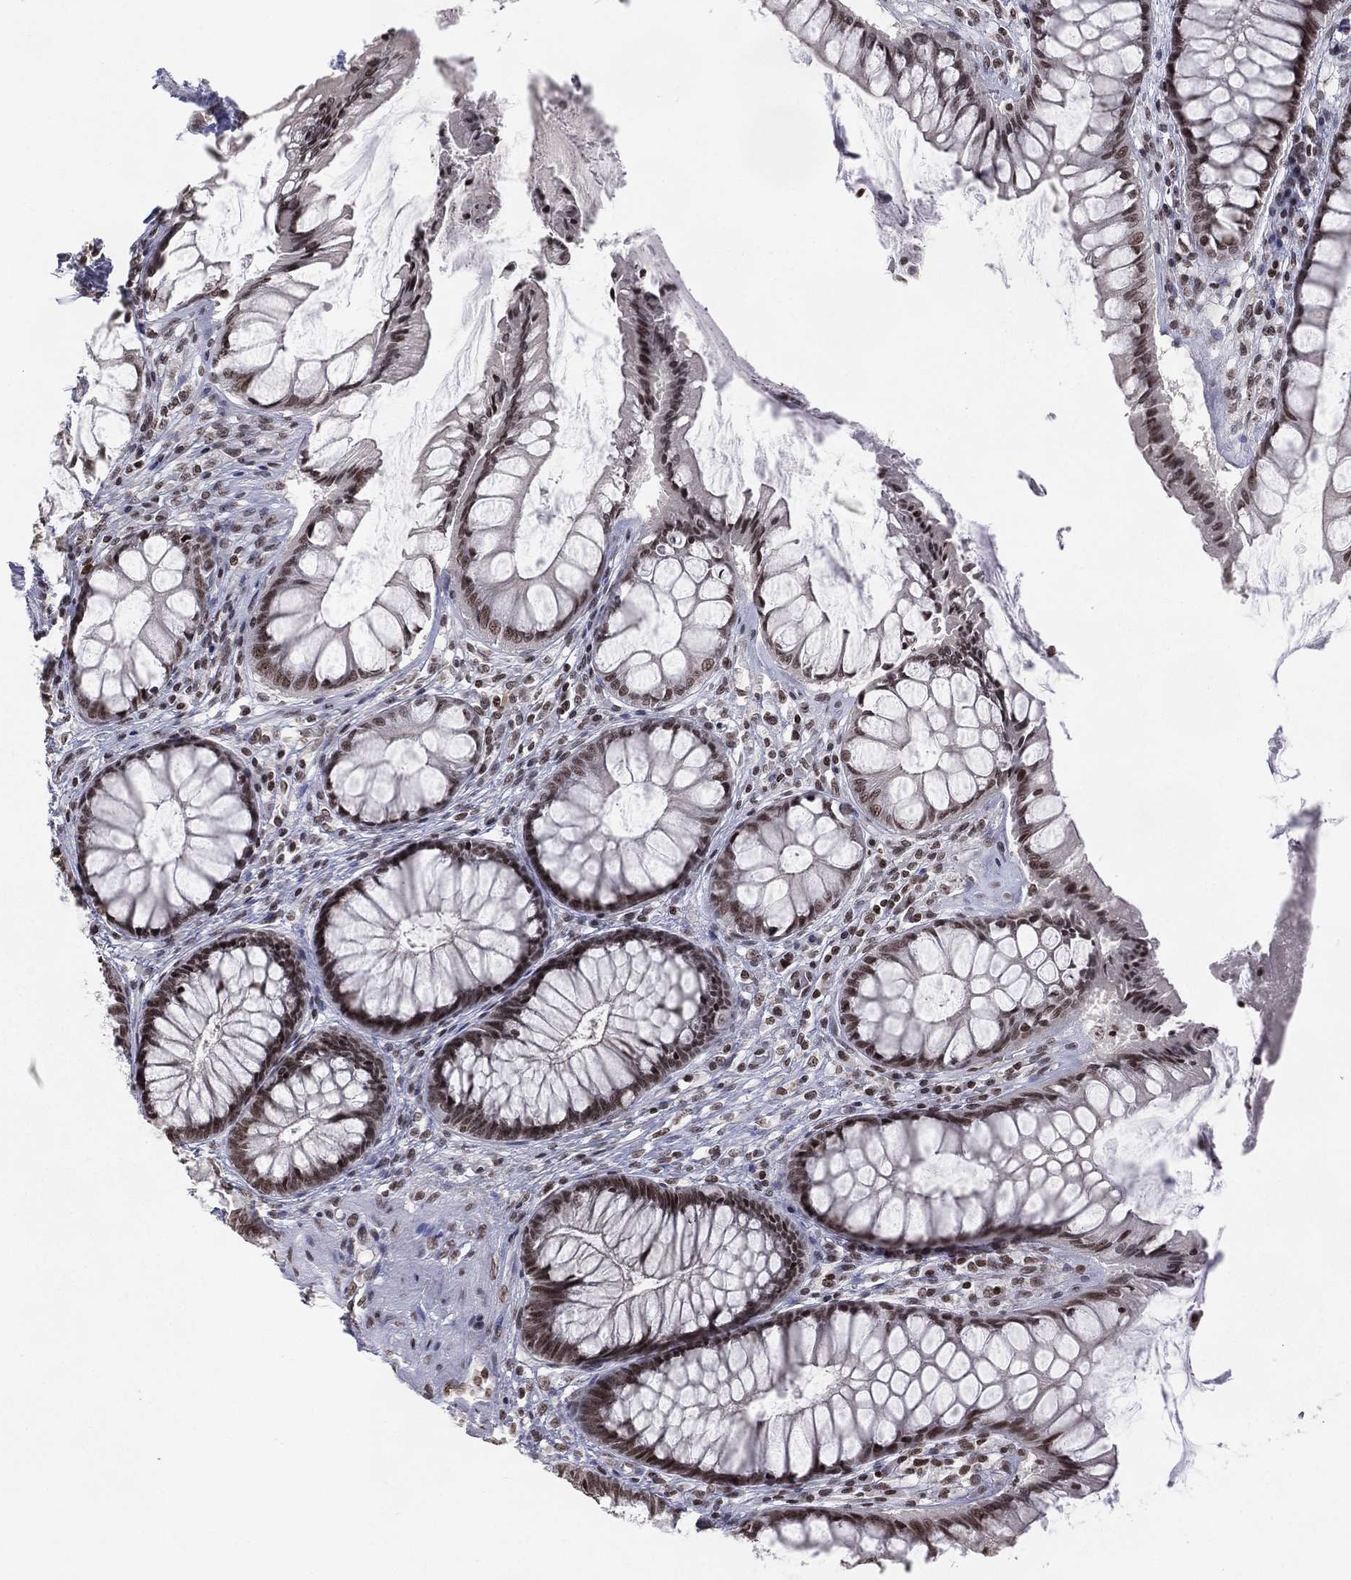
{"staining": {"intensity": "strong", "quantity": ">75%", "location": "nuclear"}, "tissue": "rectum", "cell_type": "Glandular cells", "image_type": "normal", "snomed": [{"axis": "morphology", "description": "Normal tissue, NOS"}, {"axis": "topography", "description": "Rectum"}], "caption": "This photomicrograph reveals immunohistochemistry staining of unremarkable rectum, with high strong nuclear expression in about >75% of glandular cells.", "gene": "RFX7", "patient": {"sex": "female", "age": 58}}